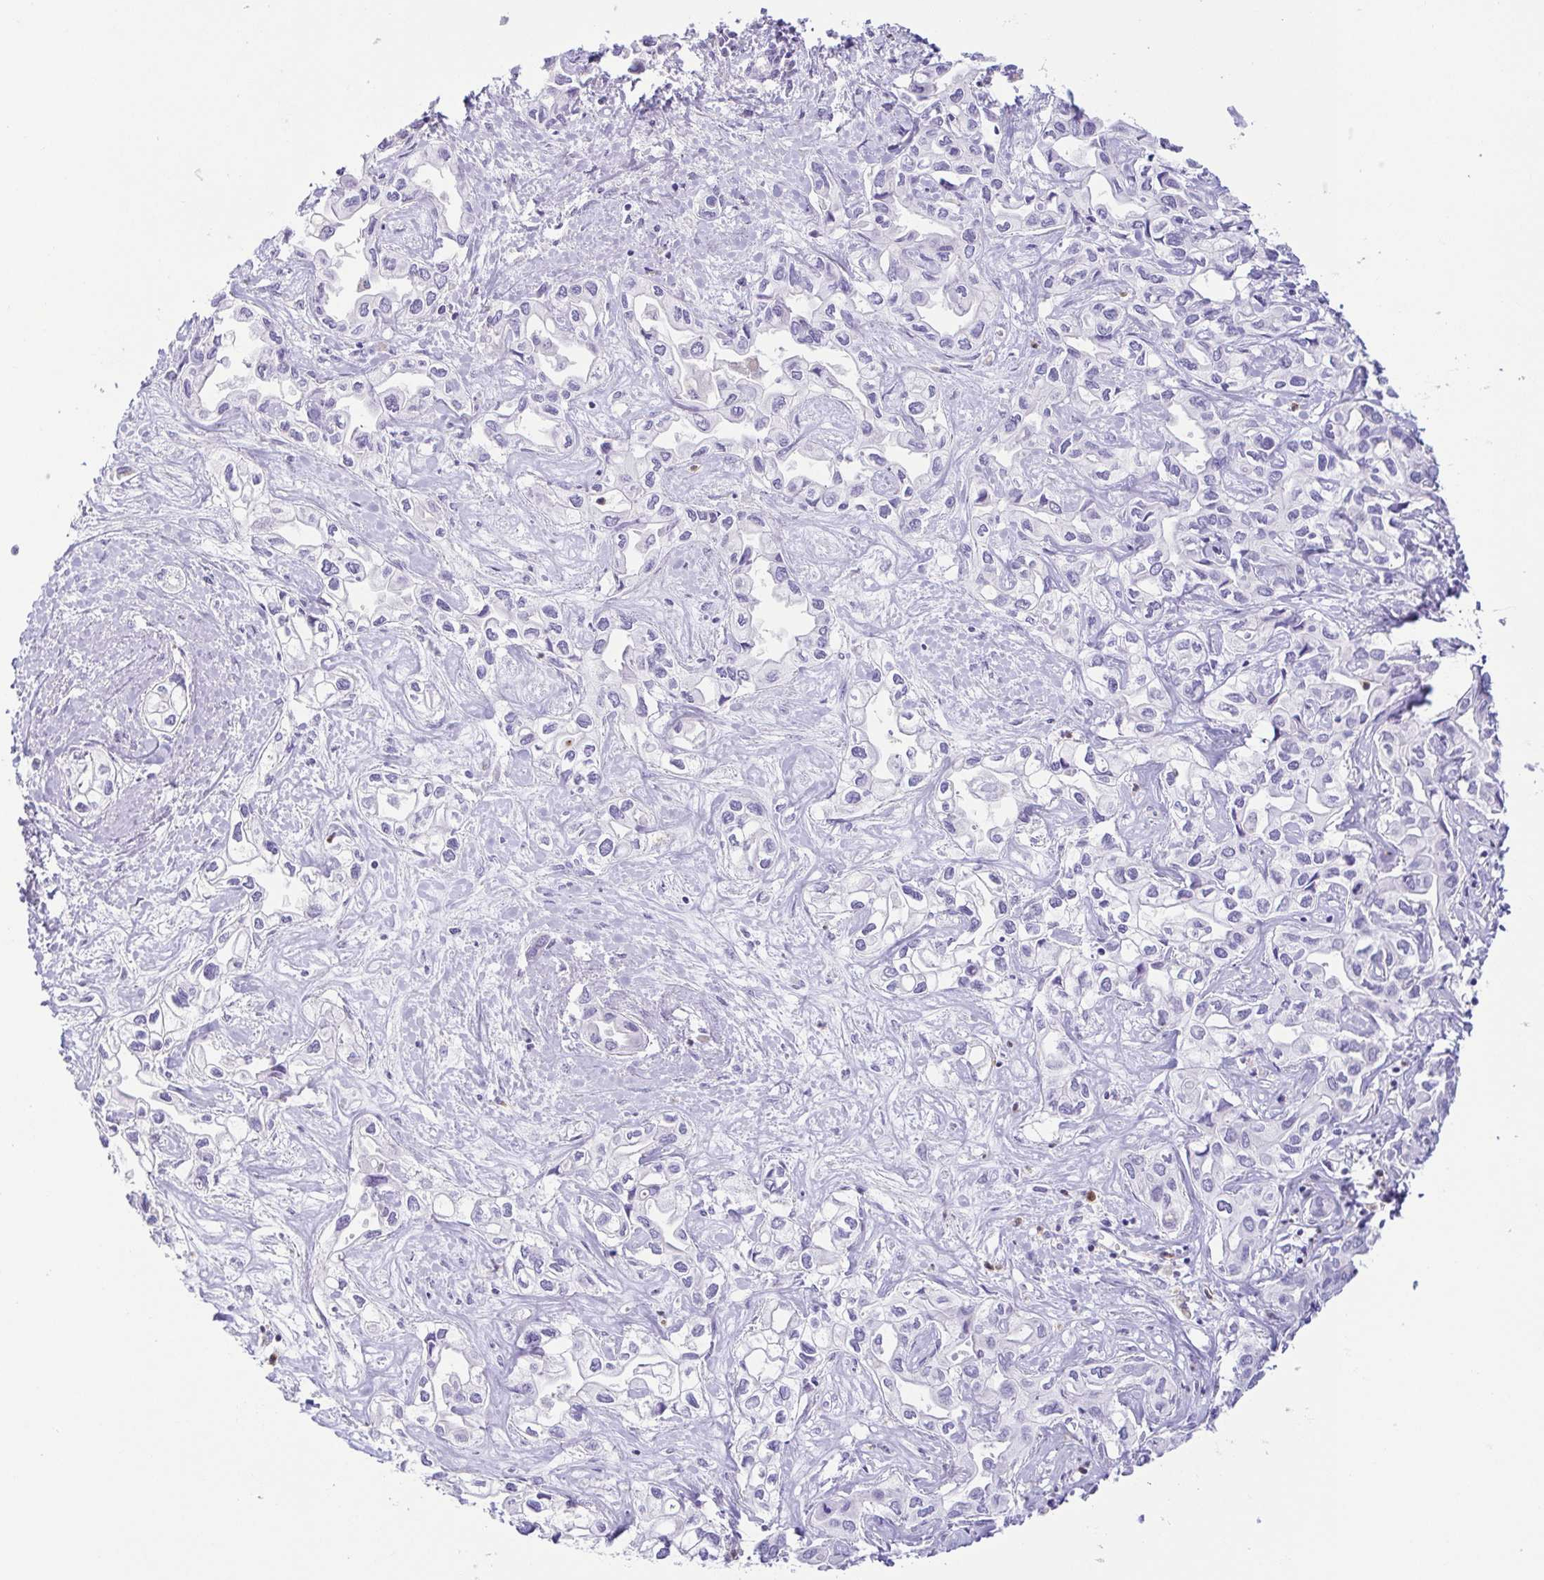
{"staining": {"intensity": "negative", "quantity": "none", "location": "none"}, "tissue": "liver cancer", "cell_type": "Tumor cells", "image_type": "cancer", "snomed": [{"axis": "morphology", "description": "Cholangiocarcinoma"}, {"axis": "topography", "description": "Liver"}], "caption": "DAB immunohistochemical staining of cholangiocarcinoma (liver) demonstrates no significant expression in tumor cells.", "gene": "AZU1", "patient": {"sex": "female", "age": 64}}